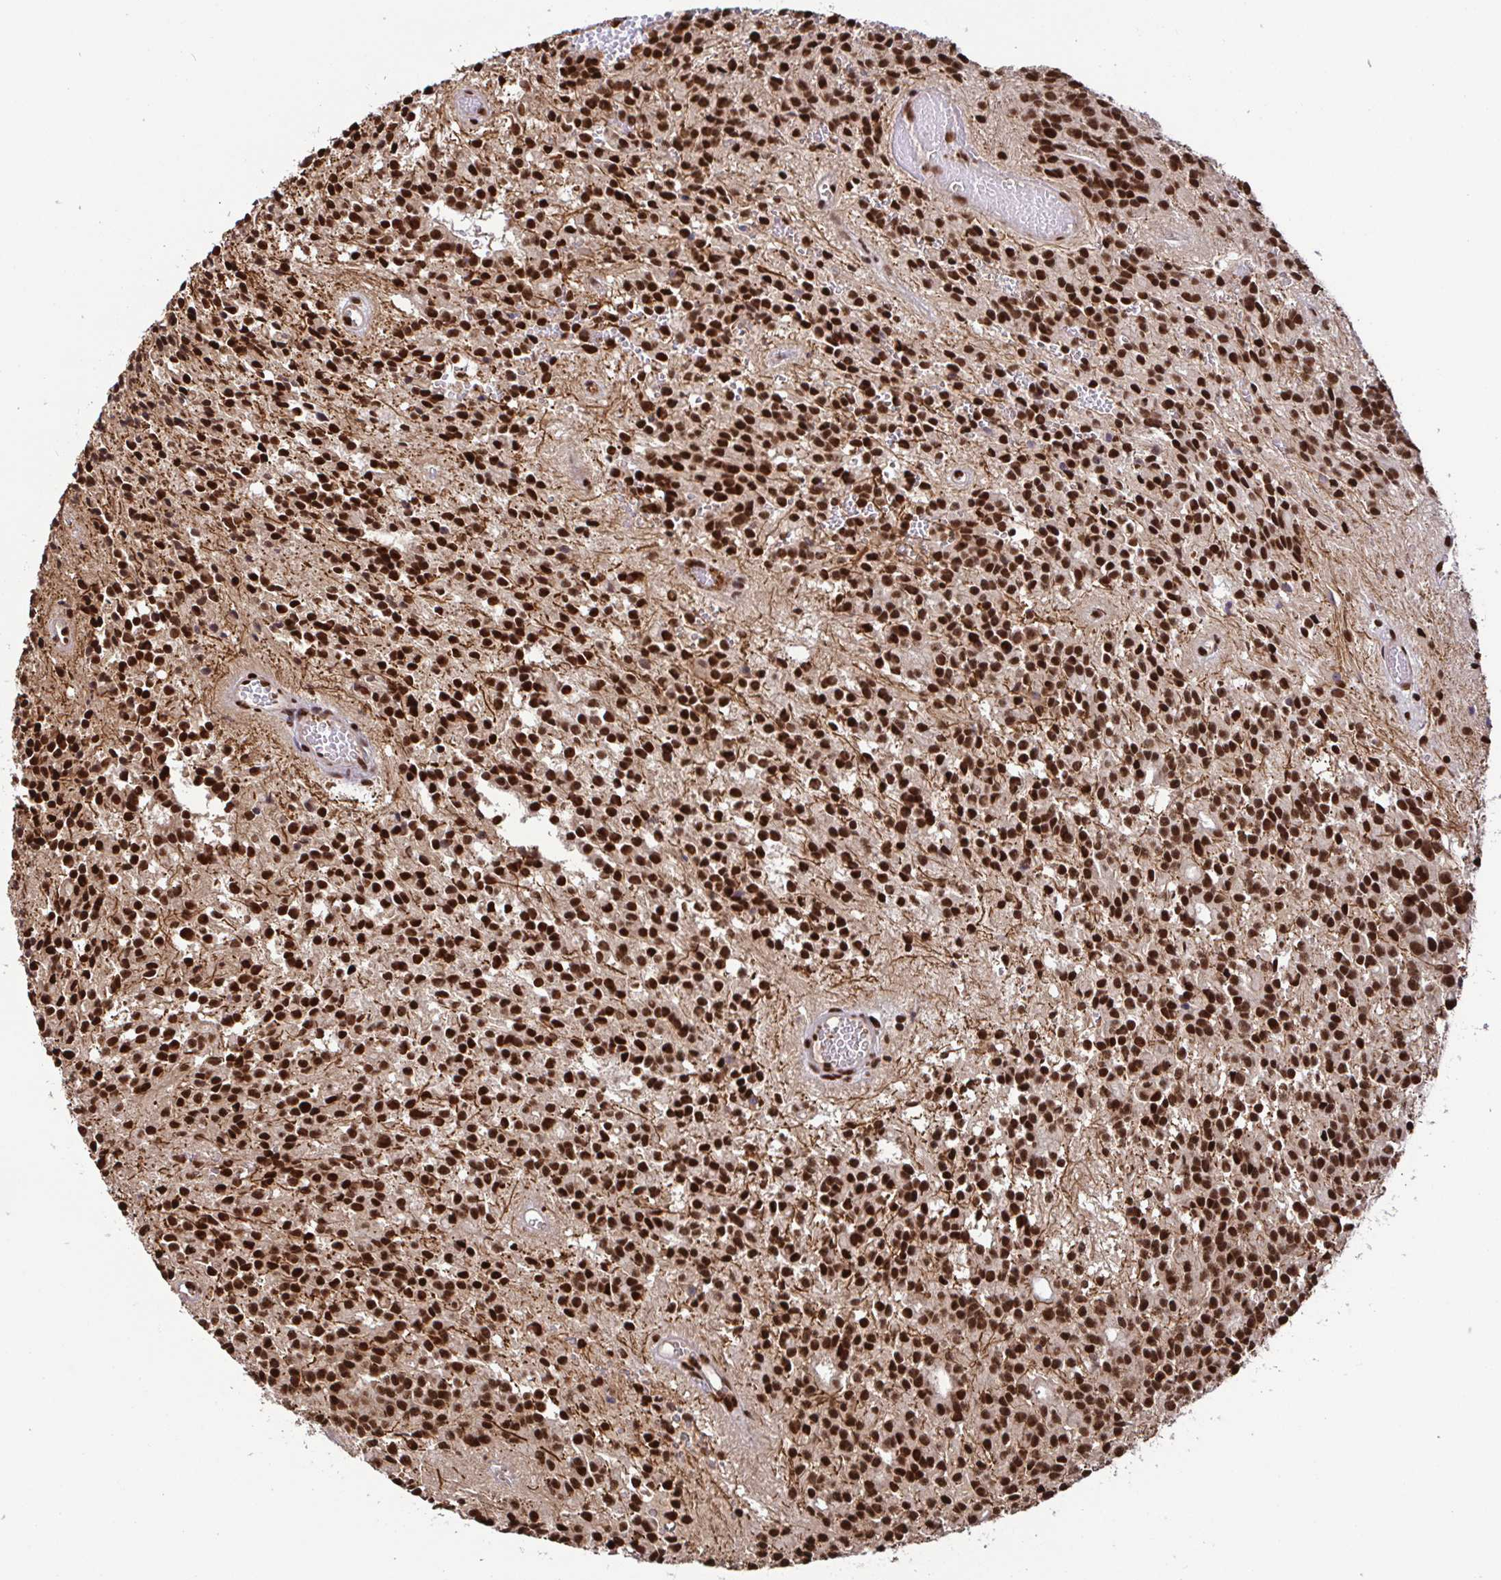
{"staining": {"intensity": "strong", "quantity": ">75%", "location": "nuclear"}, "tissue": "glioma", "cell_type": "Tumor cells", "image_type": "cancer", "snomed": [{"axis": "morphology", "description": "Glioma, malignant, Low grade"}, {"axis": "topography", "description": "Brain"}], "caption": "This is a histology image of IHC staining of glioma, which shows strong positivity in the nuclear of tumor cells.", "gene": "SP3", "patient": {"sex": "male", "age": 31}}